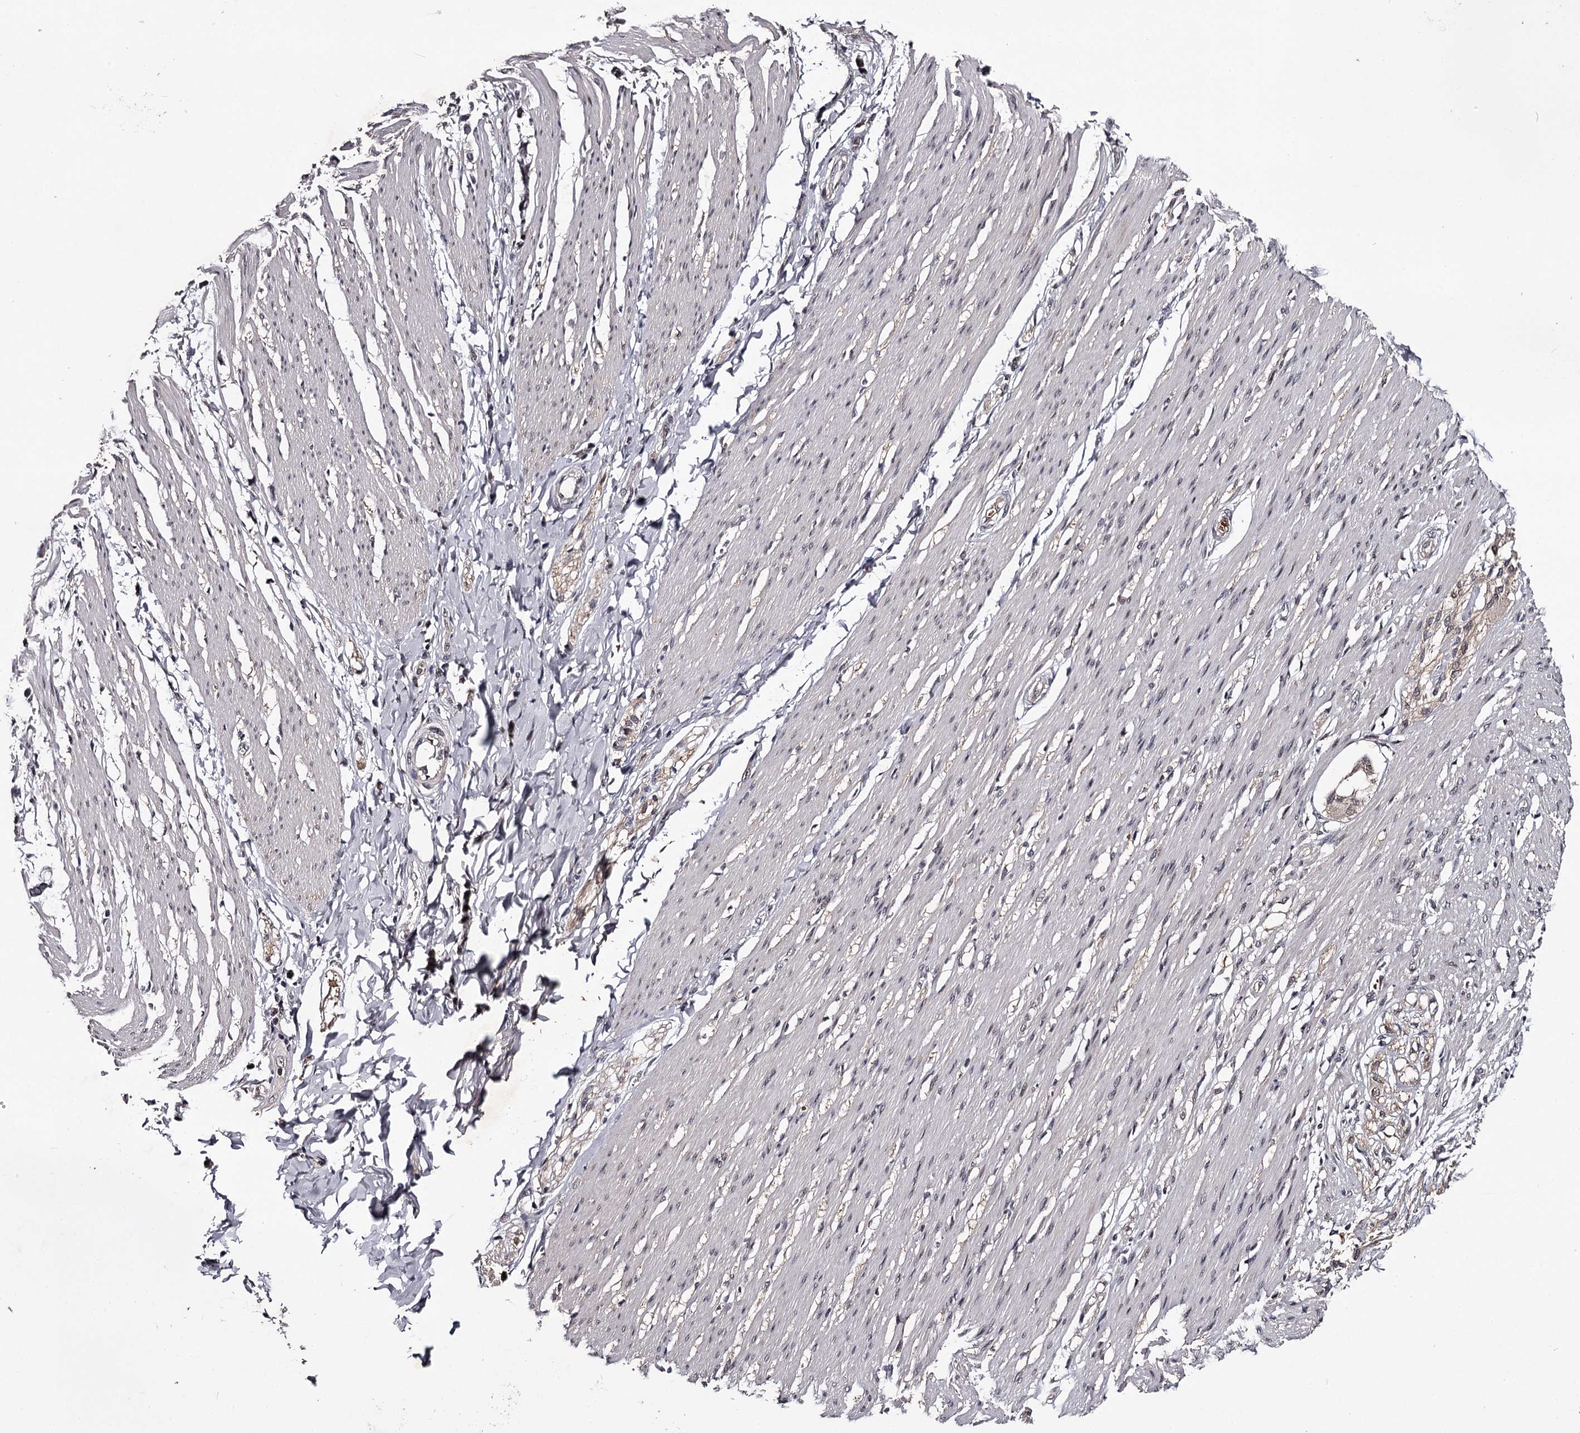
{"staining": {"intensity": "weak", "quantity": "<25%", "location": "nuclear"}, "tissue": "smooth muscle", "cell_type": "Smooth muscle cells", "image_type": "normal", "snomed": [{"axis": "morphology", "description": "Normal tissue, NOS"}, {"axis": "morphology", "description": "Adenocarcinoma, NOS"}, {"axis": "topography", "description": "Colon"}, {"axis": "topography", "description": "Peripheral nerve tissue"}], "caption": "Immunohistochemical staining of benign human smooth muscle displays no significant expression in smooth muscle cells.", "gene": "RNF44", "patient": {"sex": "male", "age": 14}}